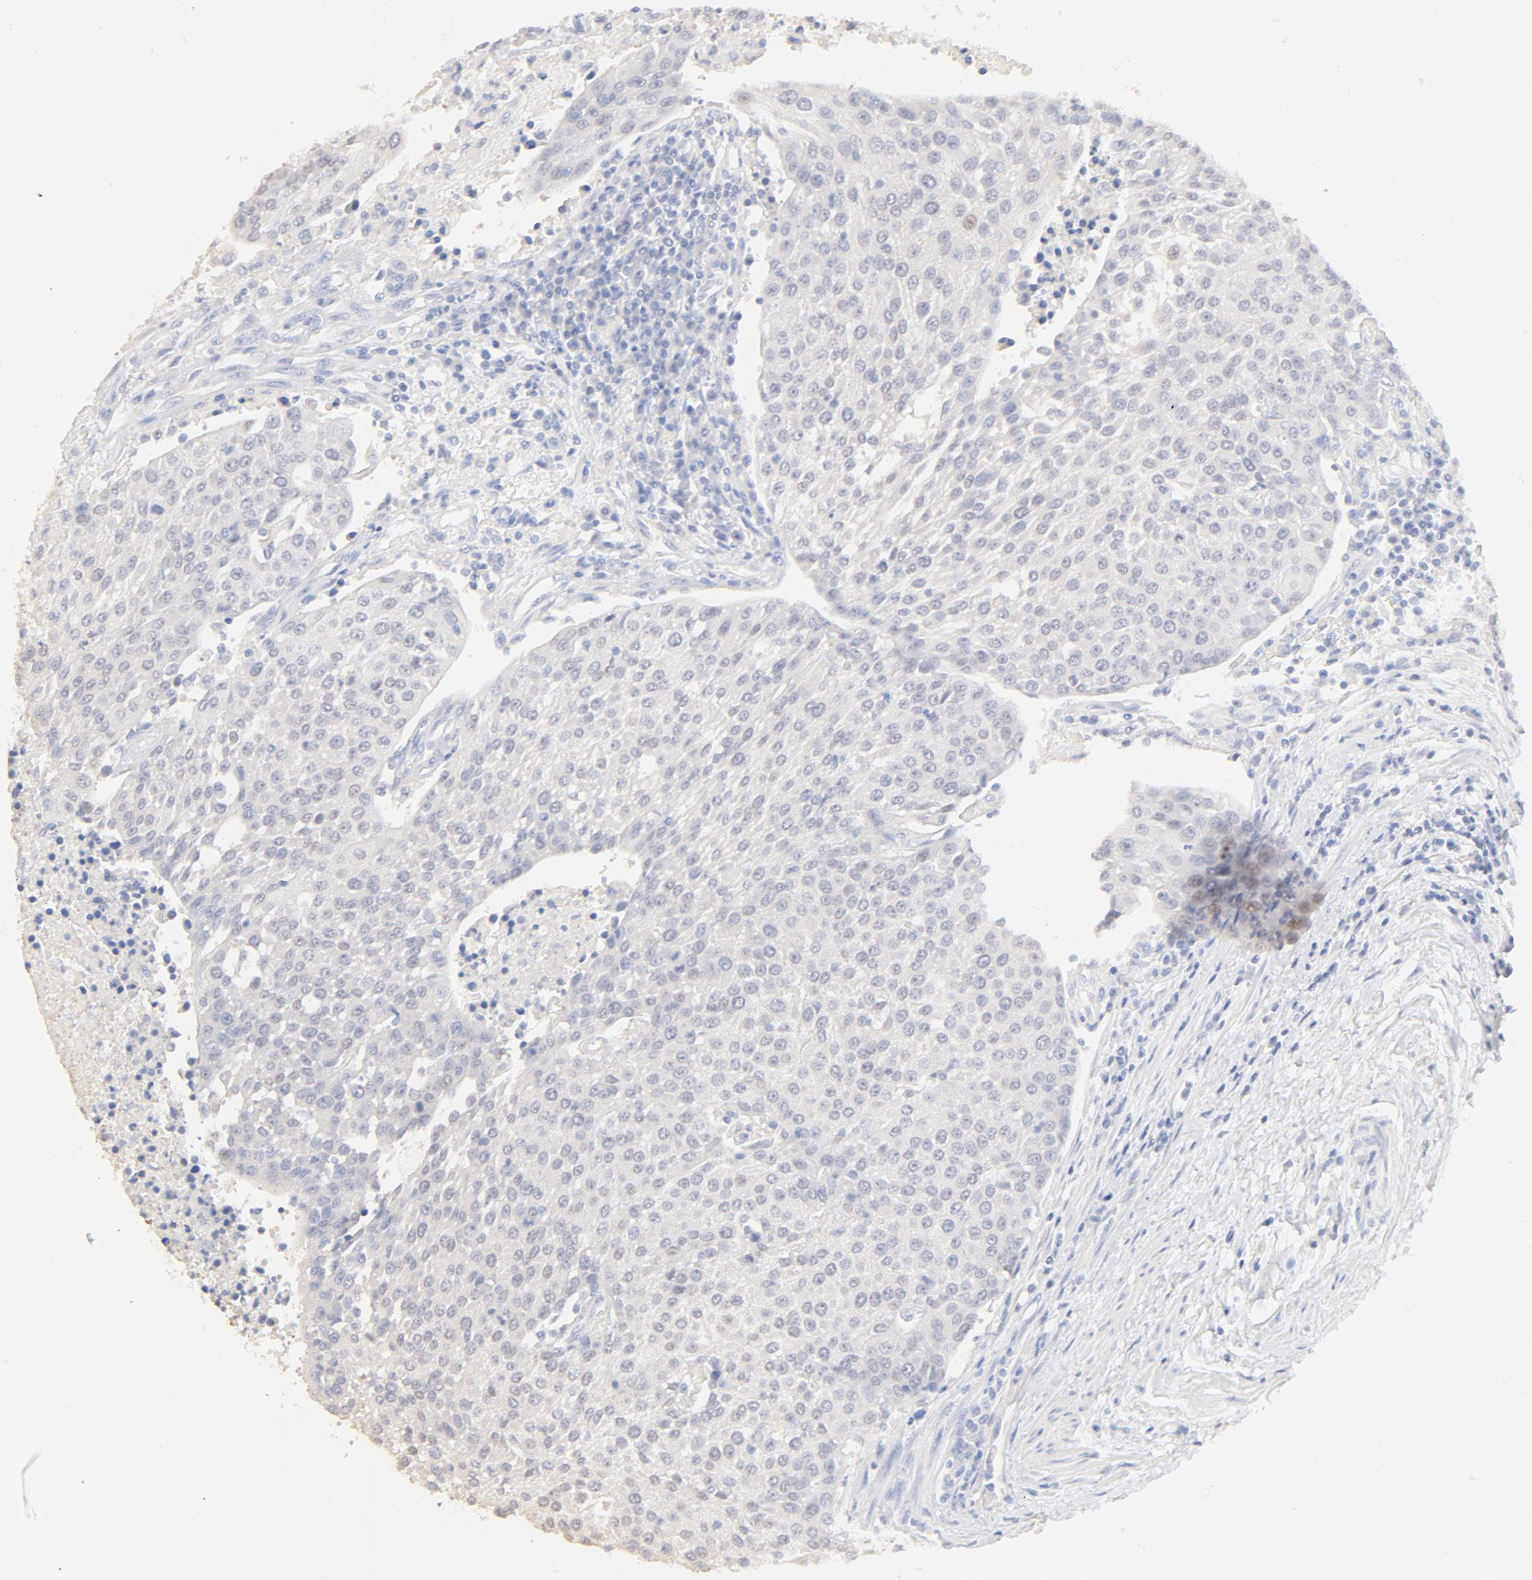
{"staining": {"intensity": "negative", "quantity": "none", "location": "none"}, "tissue": "urothelial cancer", "cell_type": "Tumor cells", "image_type": "cancer", "snomed": [{"axis": "morphology", "description": "Urothelial carcinoma, High grade"}, {"axis": "topography", "description": "Urinary bladder"}], "caption": "Urothelial cancer was stained to show a protein in brown. There is no significant positivity in tumor cells.", "gene": "FCGBP", "patient": {"sex": "female", "age": 85}}